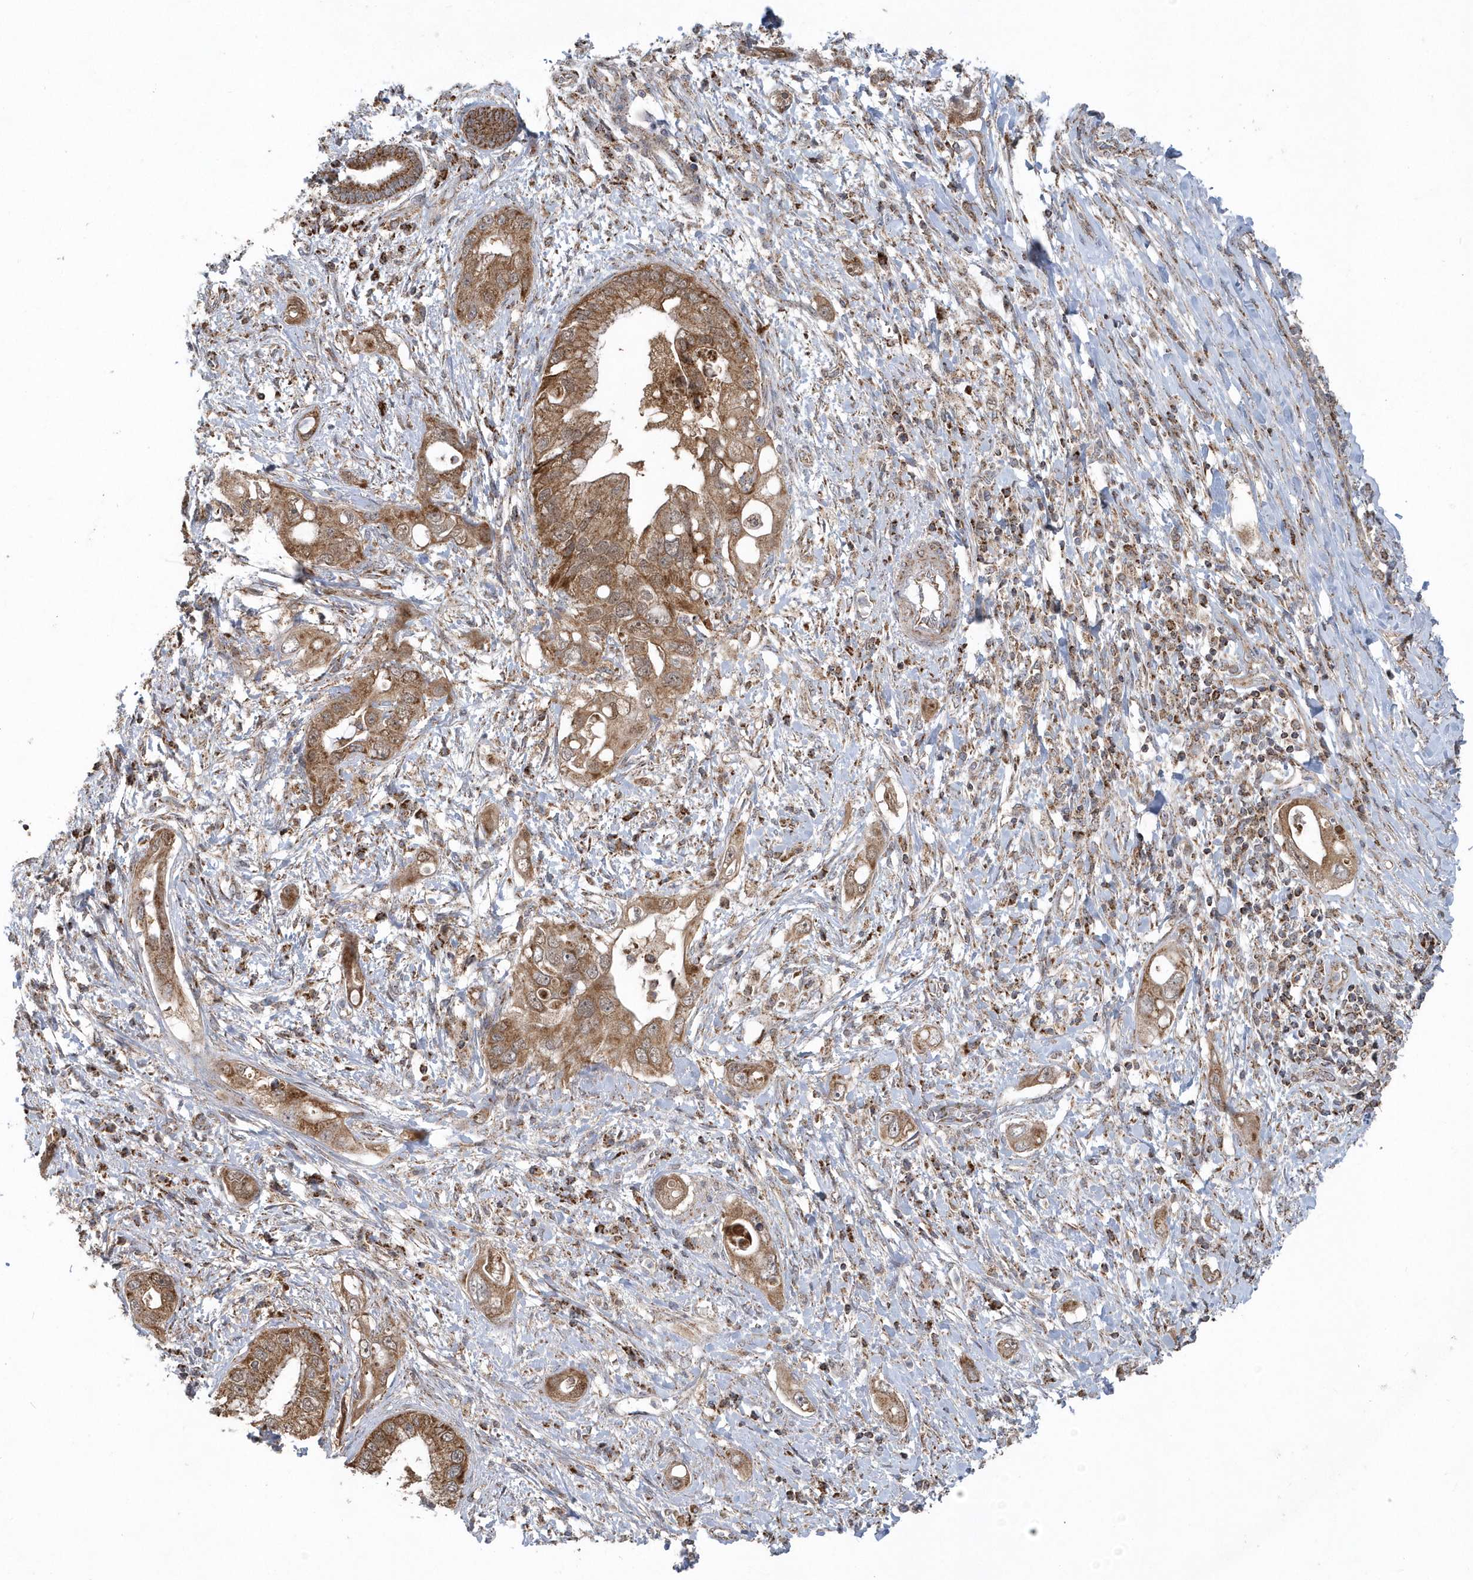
{"staining": {"intensity": "moderate", "quantity": ">75%", "location": "cytoplasmic/membranous"}, "tissue": "pancreatic cancer", "cell_type": "Tumor cells", "image_type": "cancer", "snomed": [{"axis": "morphology", "description": "Inflammation, NOS"}, {"axis": "morphology", "description": "Adenocarcinoma, NOS"}, {"axis": "topography", "description": "Pancreas"}], "caption": "The histopathology image displays a brown stain indicating the presence of a protein in the cytoplasmic/membranous of tumor cells in pancreatic cancer (adenocarcinoma).", "gene": "PPP1R7", "patient": {"sex": "female", "age": 56}}